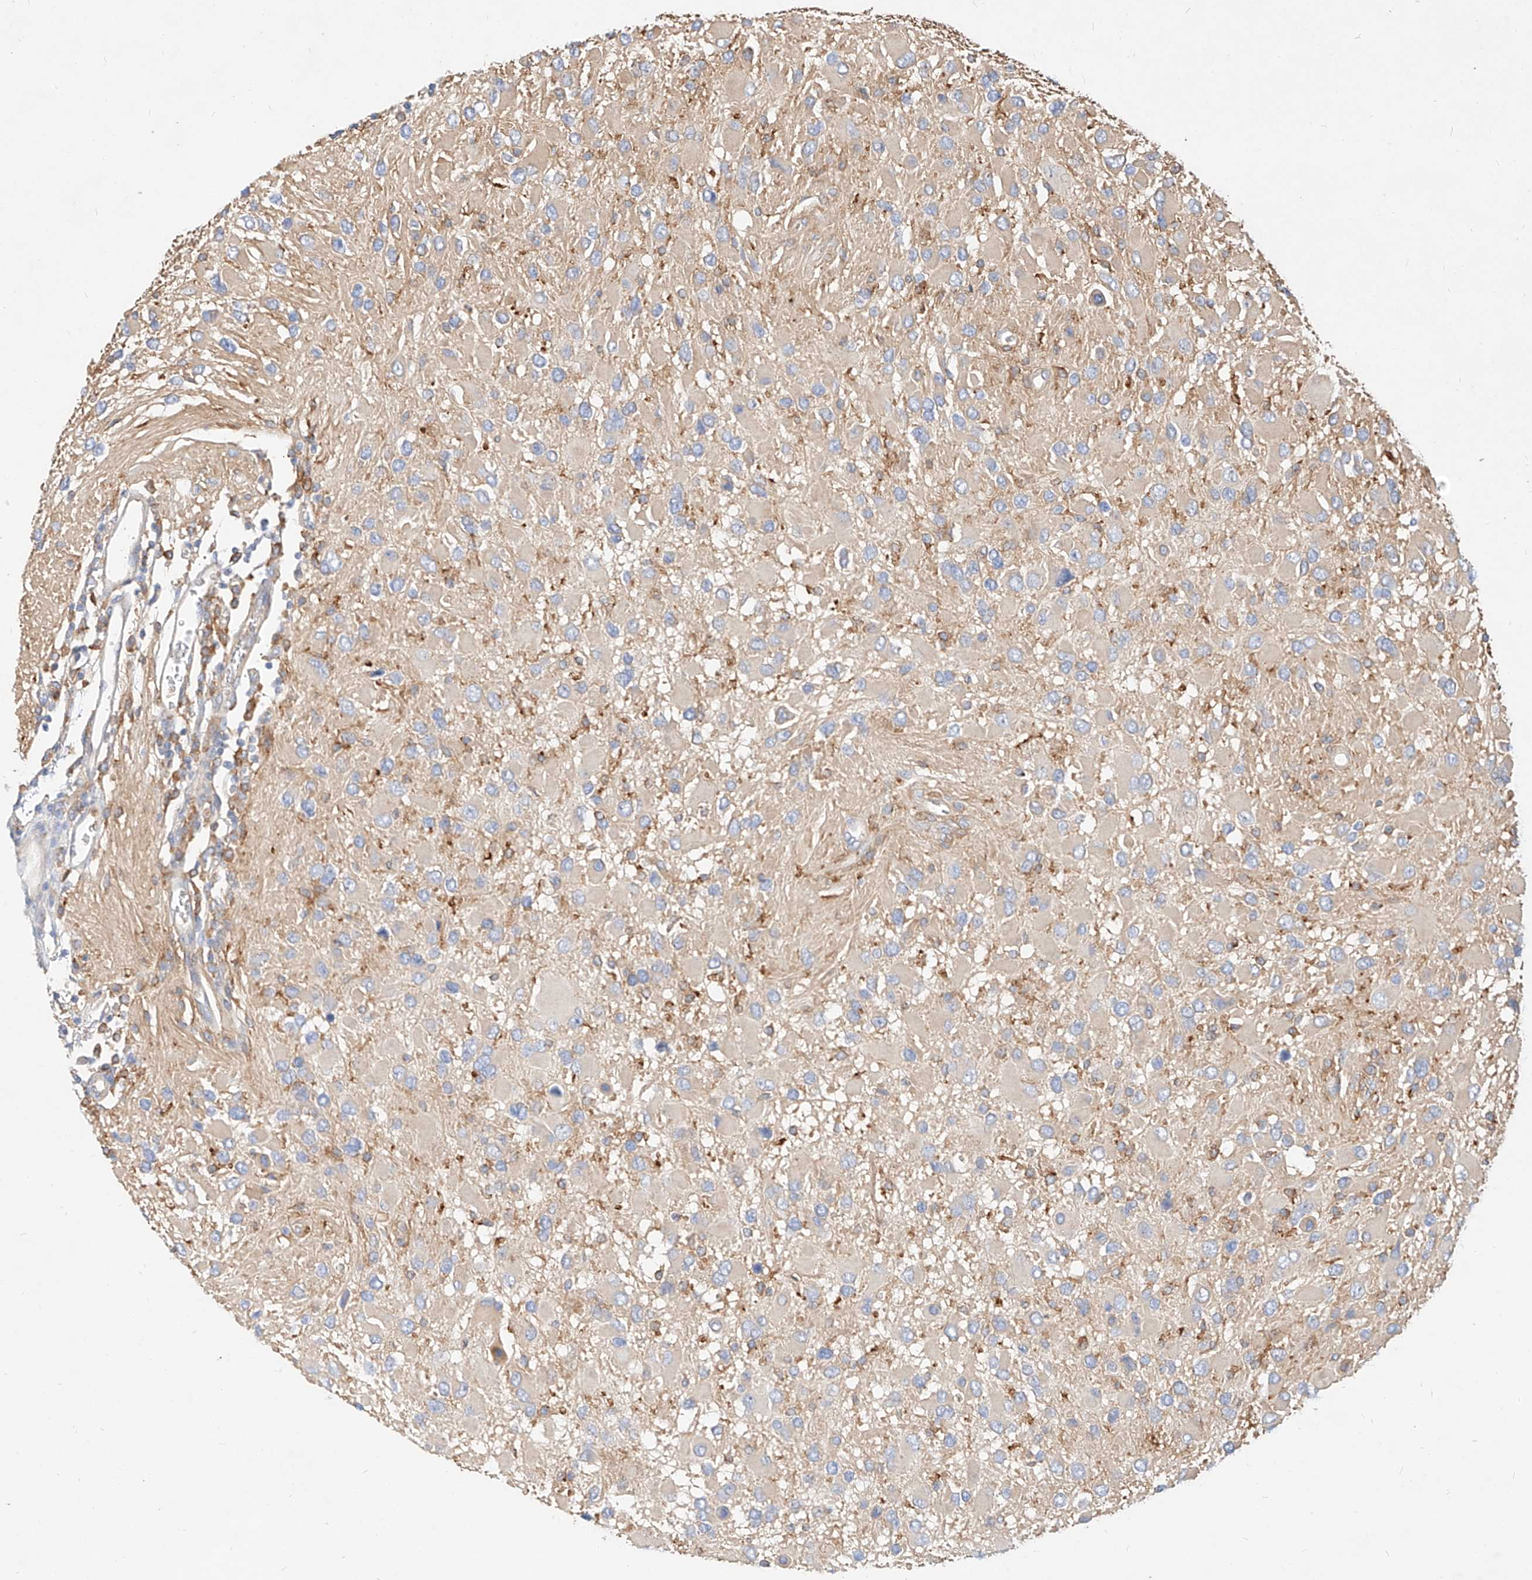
{"staining": {"intensity": "negative", "quantity": "none", "location": "none"}, "tissue": "glioma", "cell_type": "Tumor cells", "image_type": "cancer", "snomed": [{"axis": "morphology", "description": "Glioma, malignant, High grade"}, {"axis": "topography", "description": "Brain"}], "caption": "A micrograph of human malignant glioma (high-grade) is negative for staining in tumor cells.", "gene": "NFAM1", "patient": {"sex": "male", "age": 53}}